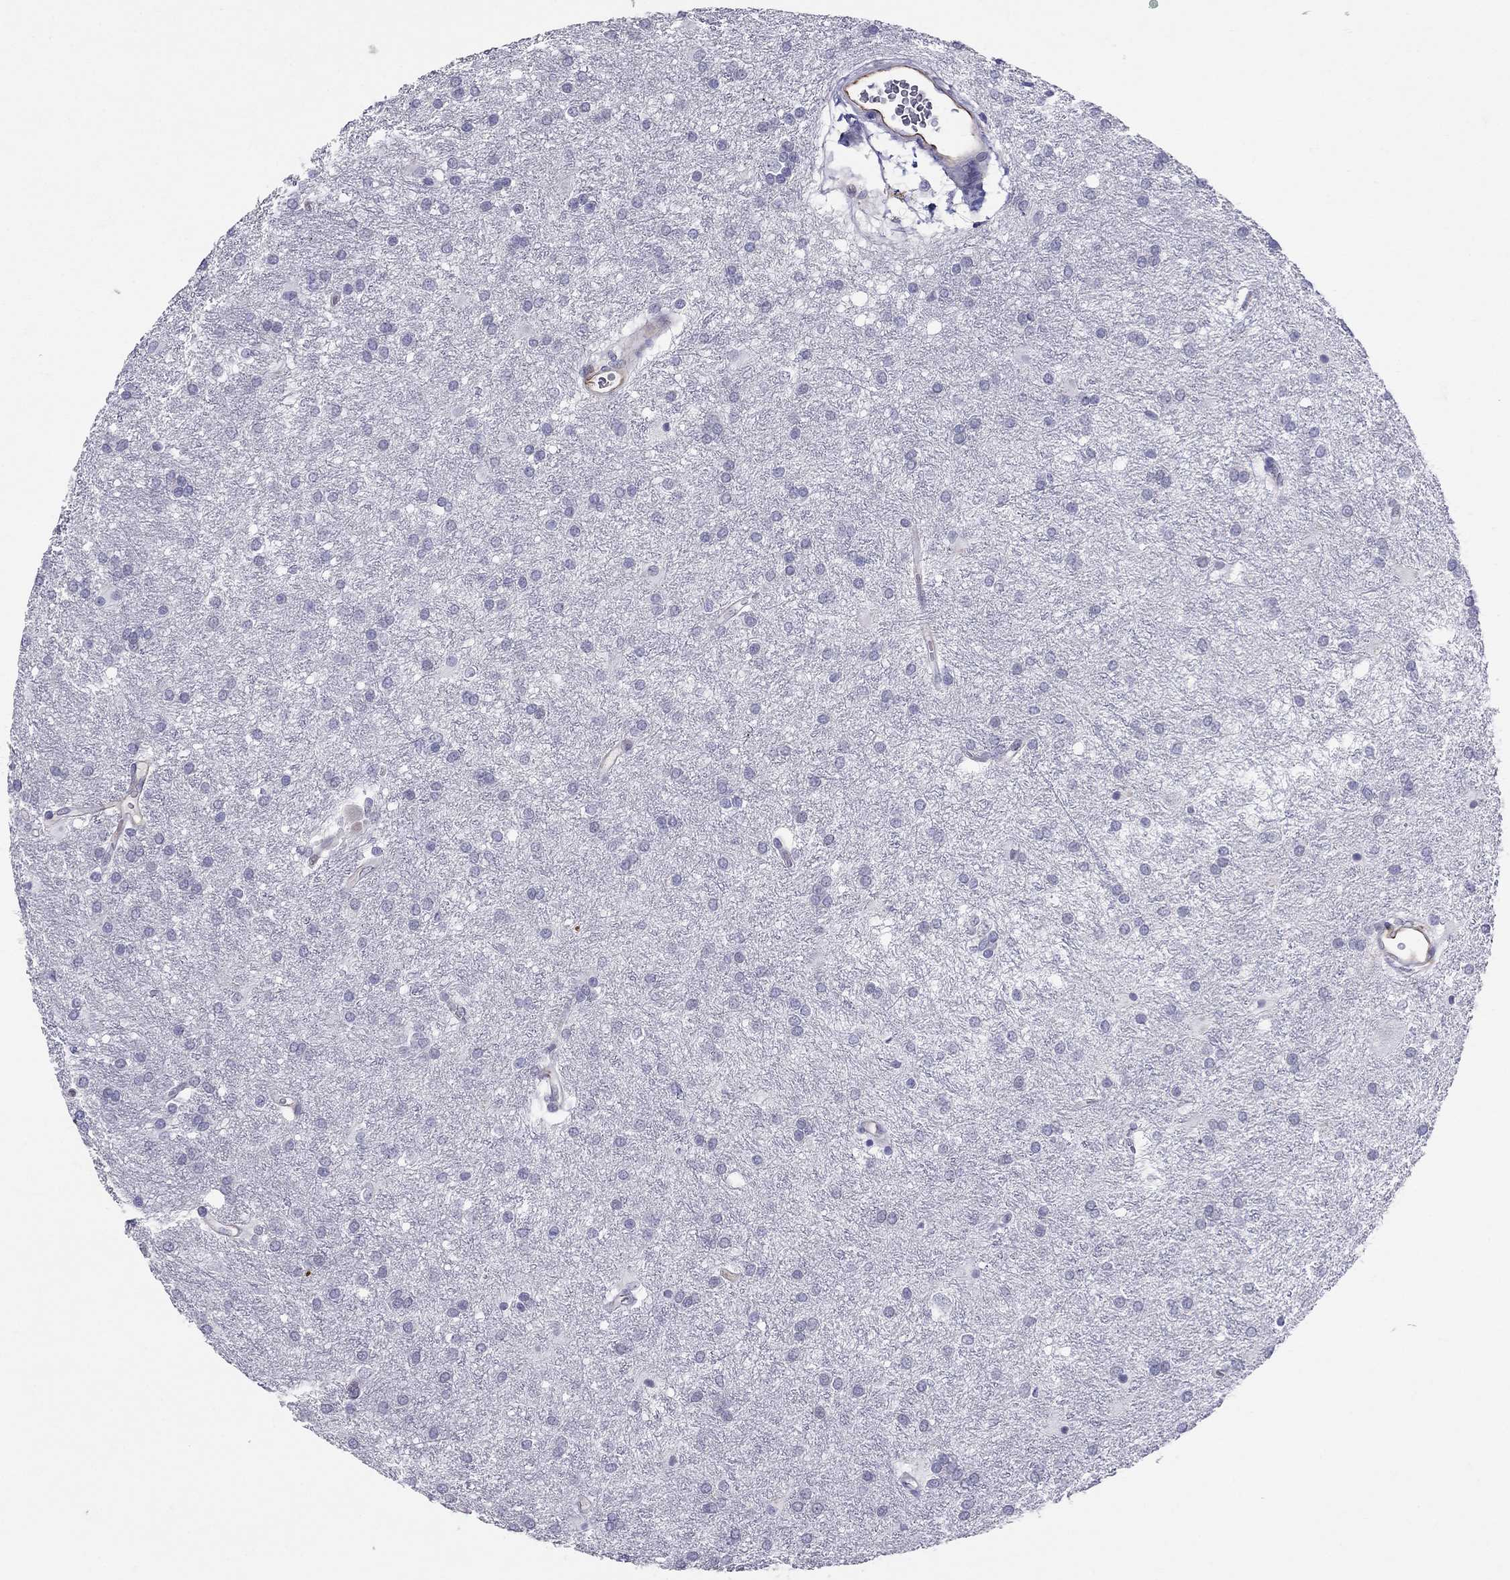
{"staining": {"intensity": "negative", "quantity": "none", "location": "none"}, "tissue": "glioma", "cell_type": "Tumor cells", "image_type": "cancer", "snomed": [{"axis": "morphology", "description": "Glioma, malignant, Low grade"}, {"axis": "topography", "description": "Brain"}], "caption": "Immunohistochemistry photomicrograph of human glioma stained for a protein (brown), which displays no expression in tumor cells. The staining was performed using DAB (3,3'-diaminobenzidine) to visualize the protein expression in brown, while the nuclei were stained in blue with hematoxylin (Magnification: 20x).", "gene": "SPINT4", "patient": {"sex": "female", "age": 32}}